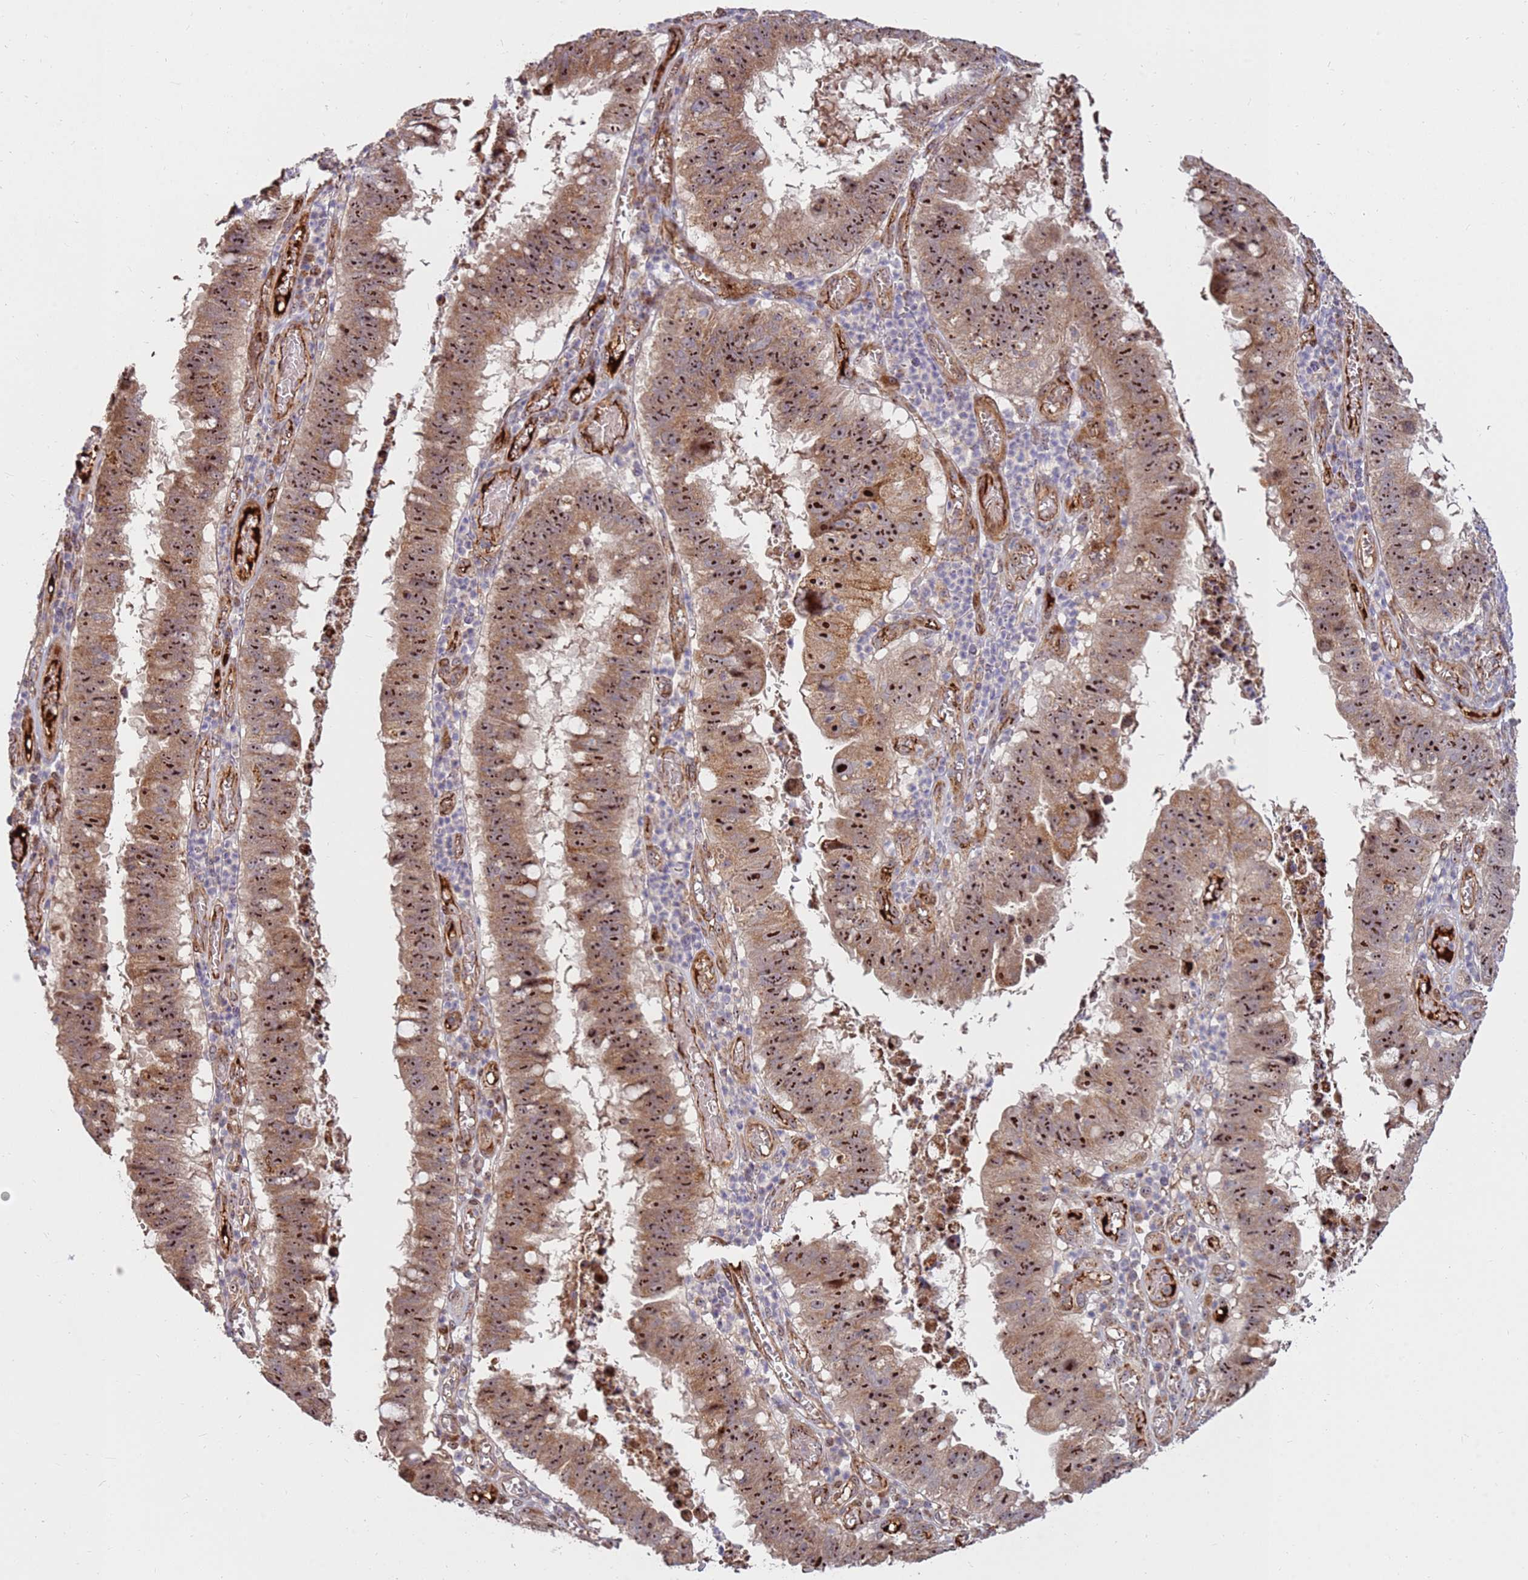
{"staining": {"intensity": "strong", "quantity": ">75%", "location": "cytoplasmic/membranous,nuclear"}, "tissue": "stomach cancer", "cell_type": "Tumor cells", "image_type": "cancer", "snomed": [{"axis": "morphology", "description": "Adenocarcinoma, NOS"}, {"axis": "topography", "description": "Stomach"}], "caption": "Immunohistochemistry (IHC) histopathology image of stomach cancer stained for a protein (brown), which demonstrates high levels of strong cytoplasmic/membranous and nuclear expression in about >75% of tumor cells.", "gene": "KIF25", "patient": {"sex": "male", "age": 59}}